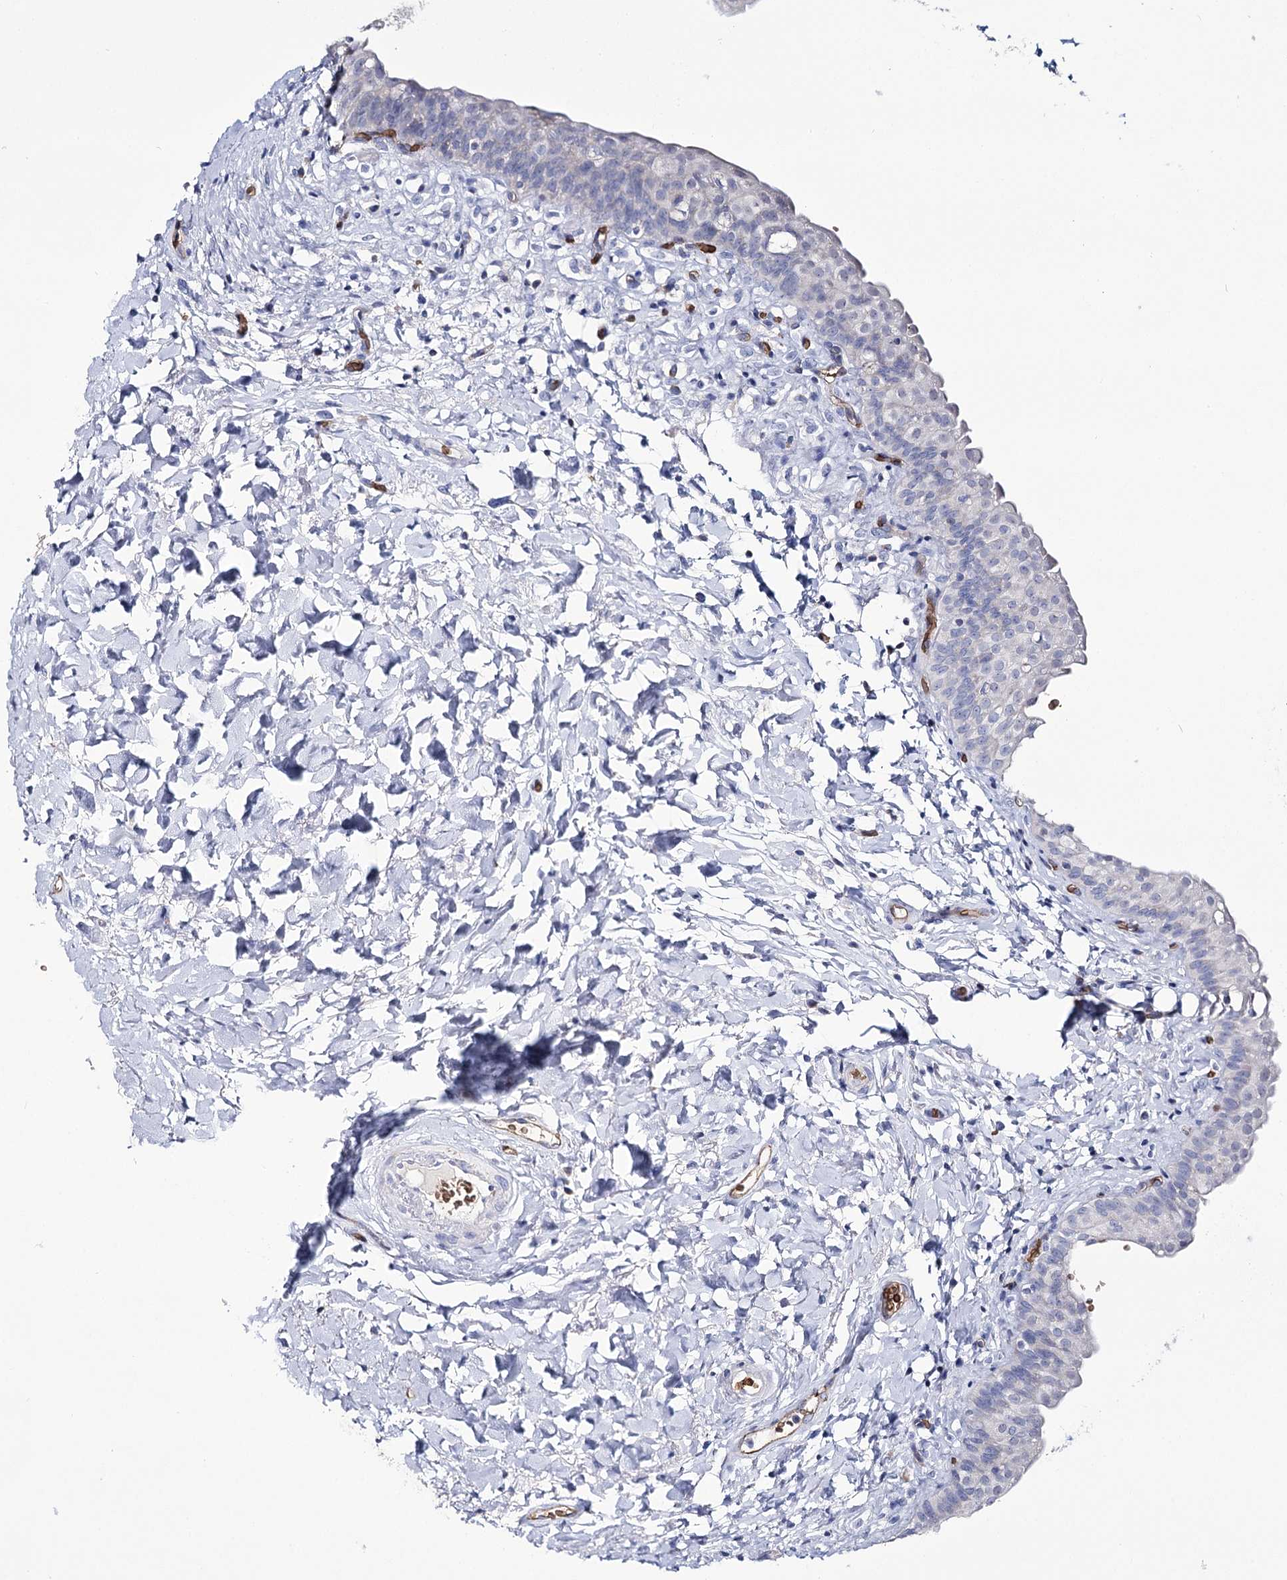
{"staining": {"intensity": "strong", "quantity": "<25%", "location": "cytoplasmic/membranous"}, "tissue": "urinary bladder", "cell_type": "Urothelial cells", "image_type": "normal", "snomed": [{"axis": "morphology", "description": "Normal tissue, NOS"}, {"axis": "topography", "description": "Urinary bladder"}], "caption": "DAB (3,3'-diaminobenzidine) immunohistochemical staining of benign urinary bladder shows strong cytoplasmic/membranous protein expression in approximately <25% of urothelial cells.", "gene": "GBF1", "patient": {"sex": "male", "age": 83}}